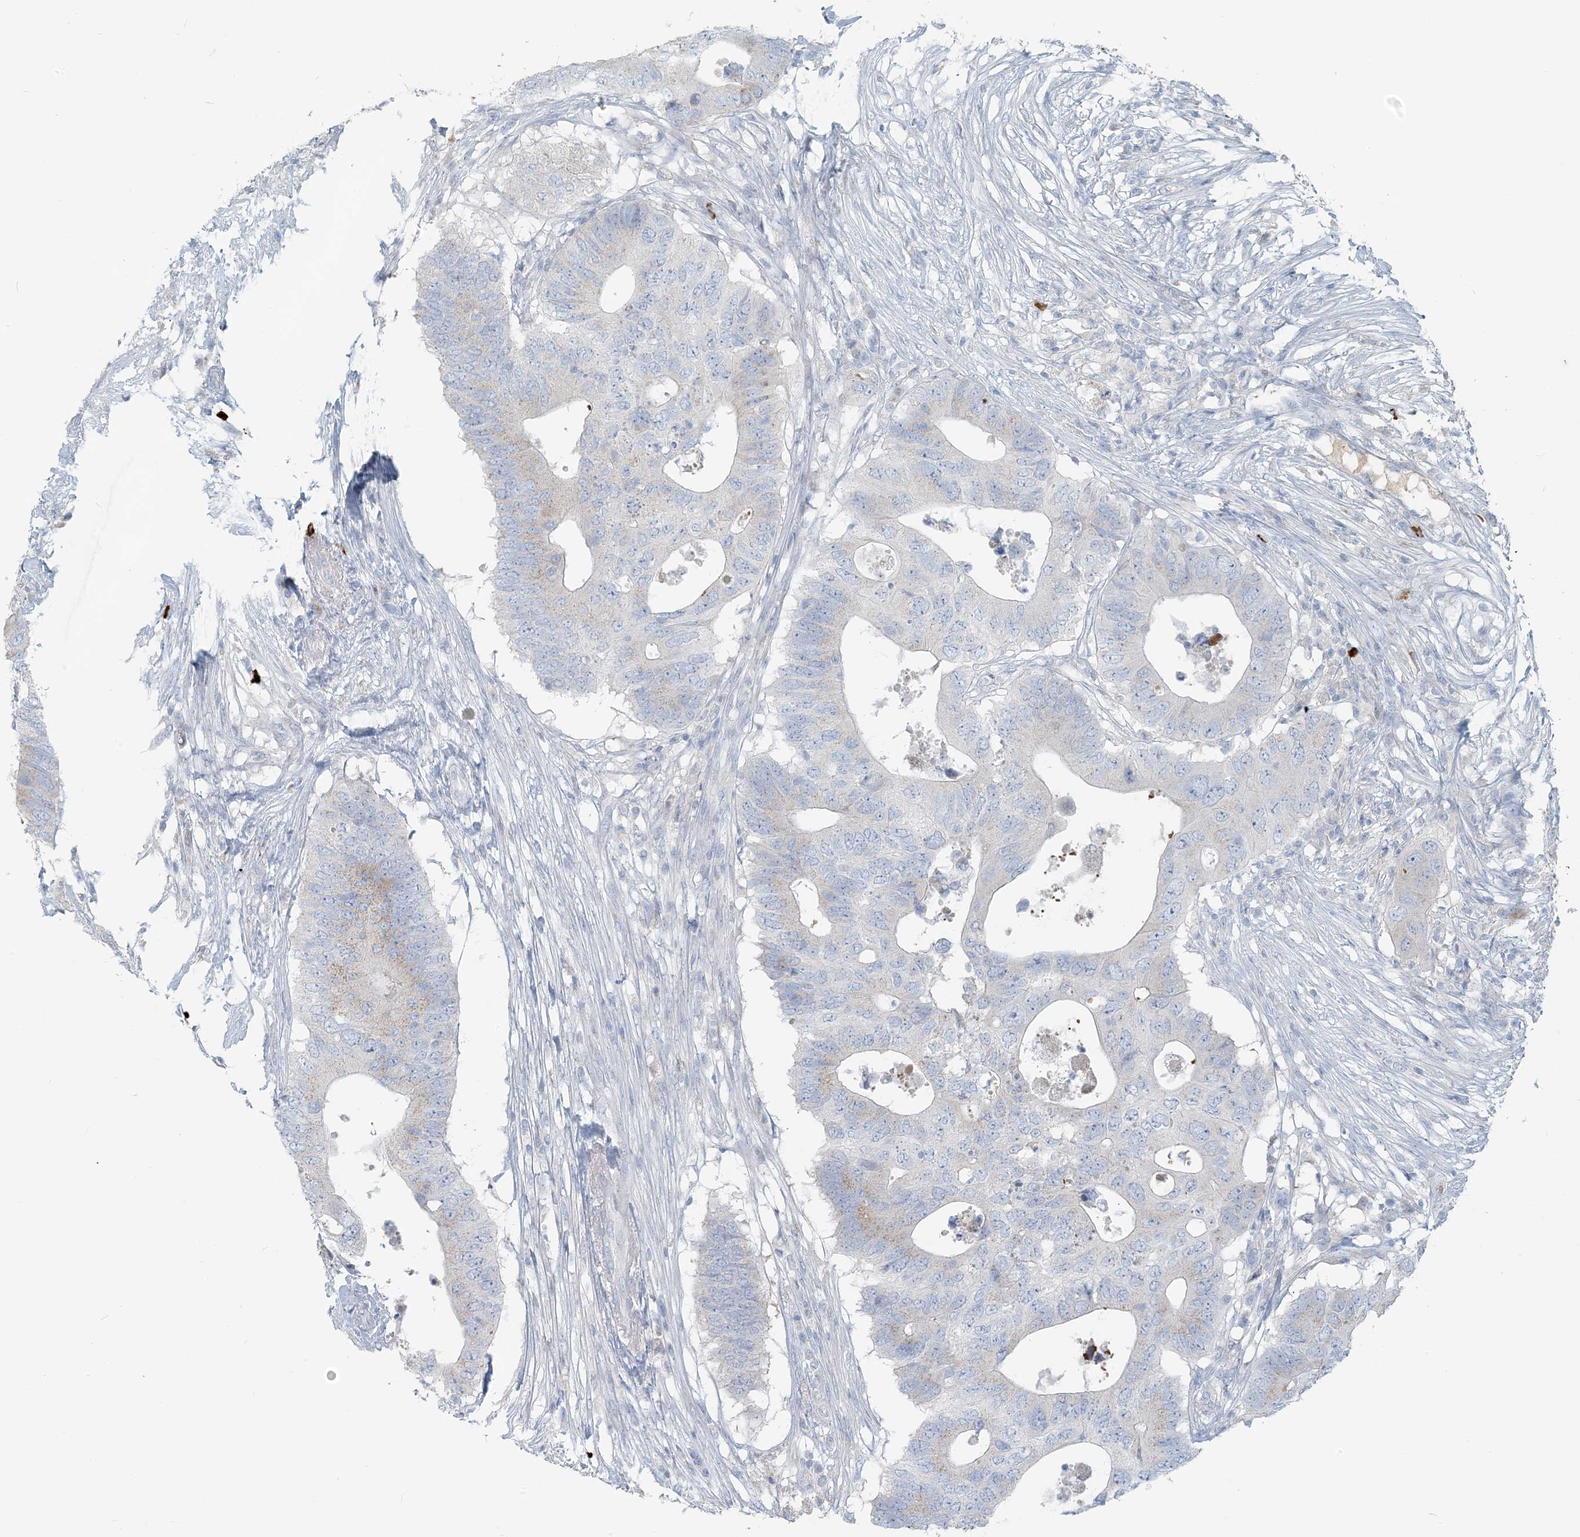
{"staining": {"intensity": "weak", "quantity": "<25%", "location": "cytoplasmic/membranous"}, "tissue": "colorectal cancer", "cell_type": "Tumor cells", "image_type": "cancer", "snomed": [{"axis": "morphology", "description": "Adenocarcinoma, NOS"}, {"axis": "topography", "description": "Colon"}], "caption": "High magnification brightfield microscopy of adenocarcinoma (colorectal) stained with DAB (brown) and counterstained with hematoxylin (blue): tumor cells show no significant staining.", "gene": "SCML1", "patient": {"sex": "male", "age": 71}}